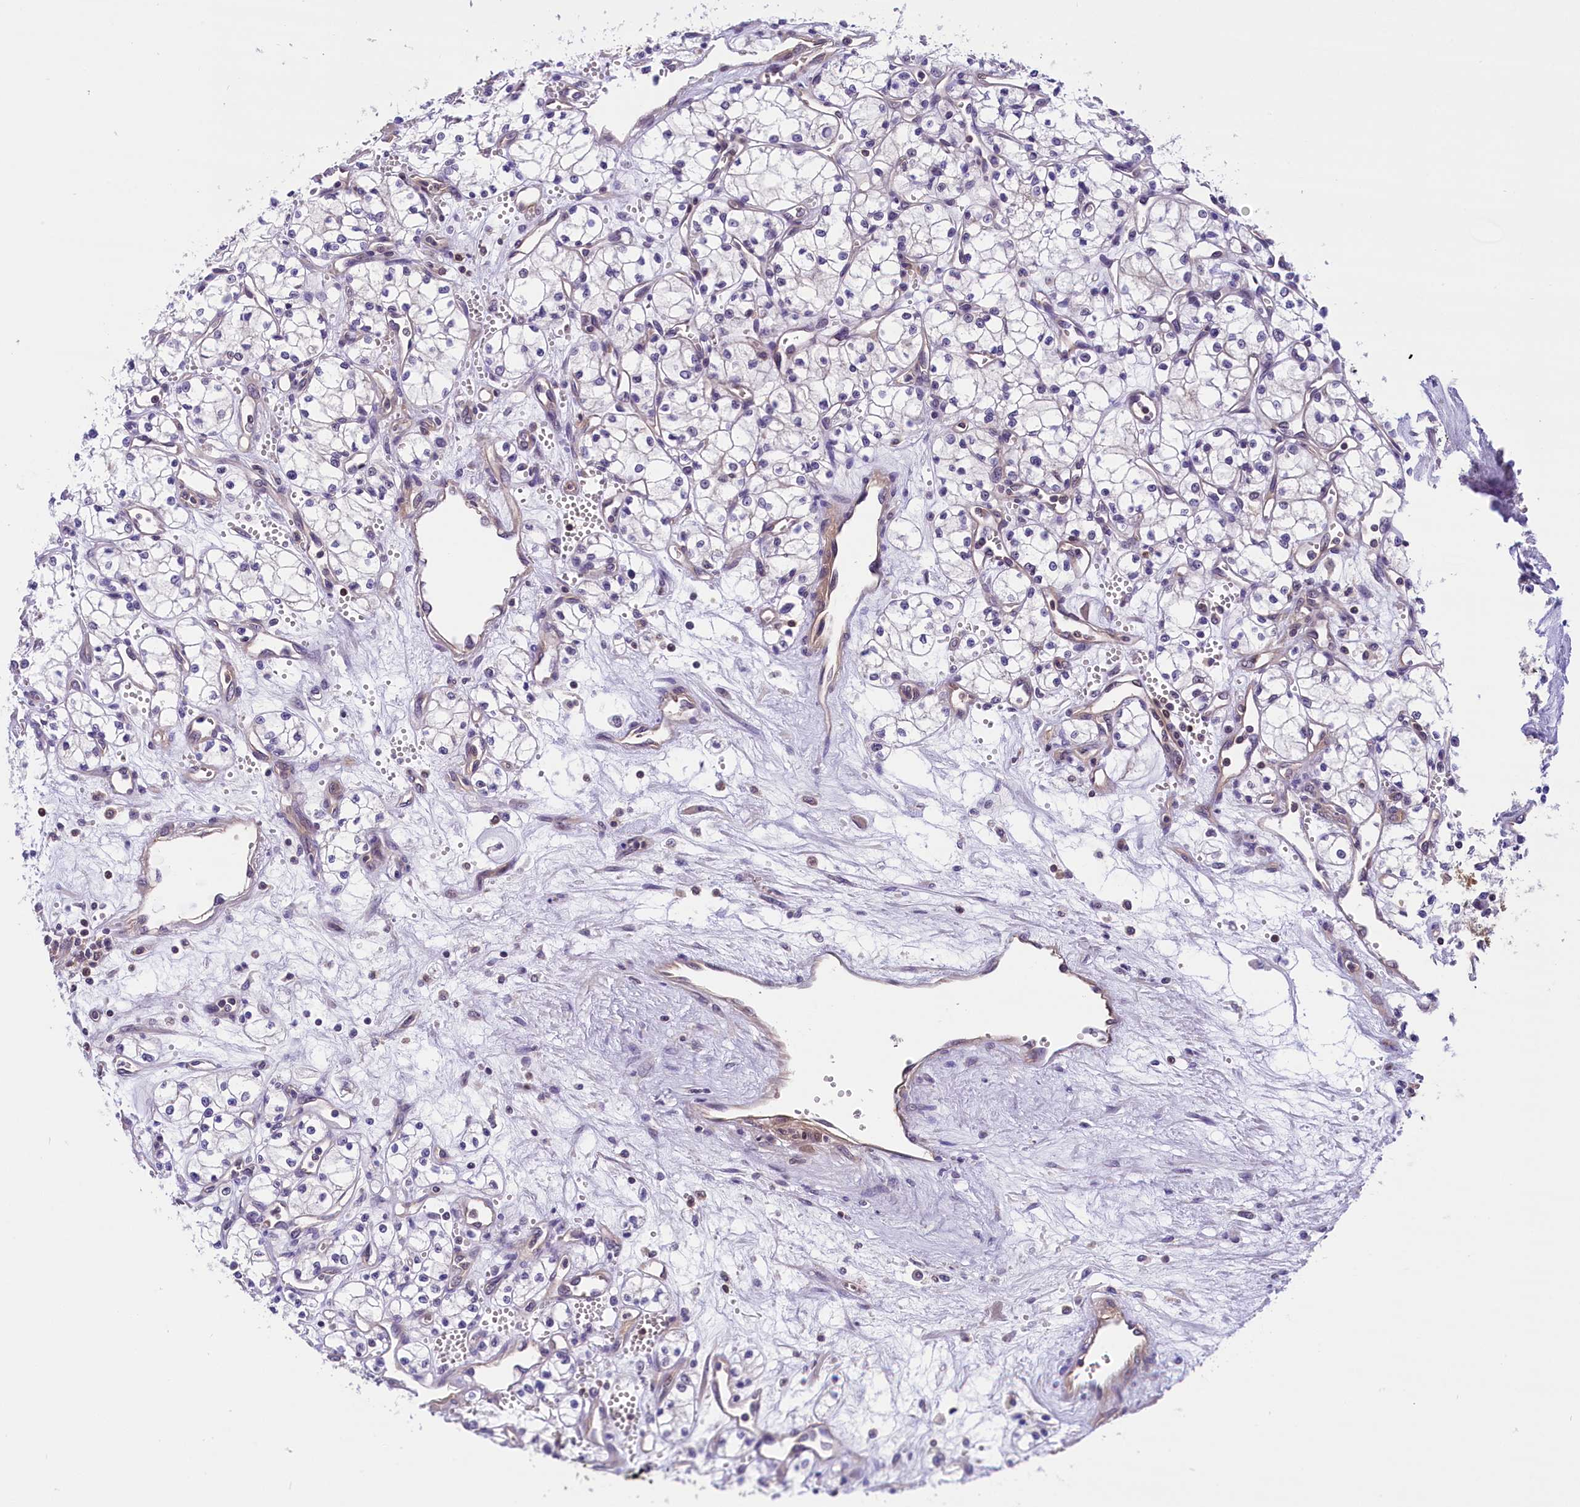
{"staining": {"intensity": "negative", "quantity": "none", "location": "none"}, "tissue": "renal cancer", "cell_type": "Tumor cells", "image_type": "cancer", "snomed": [{"axis": "morphology", "description": "Adenocarcinoma, NOS"}, {"axis": "topography", "description": "Kidney"}], "caption": "This histopathology image is of adenocarcinoma (renal) stained with immunohistochemistry (IHC) to label a protein in brown with the nuclei are counter-stained blue. There is no staining in tumor cells. (DAB (3,3'-diaminobenzidine) IHC visualized using brightfield microscopy, high magnification).", "gene": "TBCB", "patient": {"sex": "male", "age": 59}}